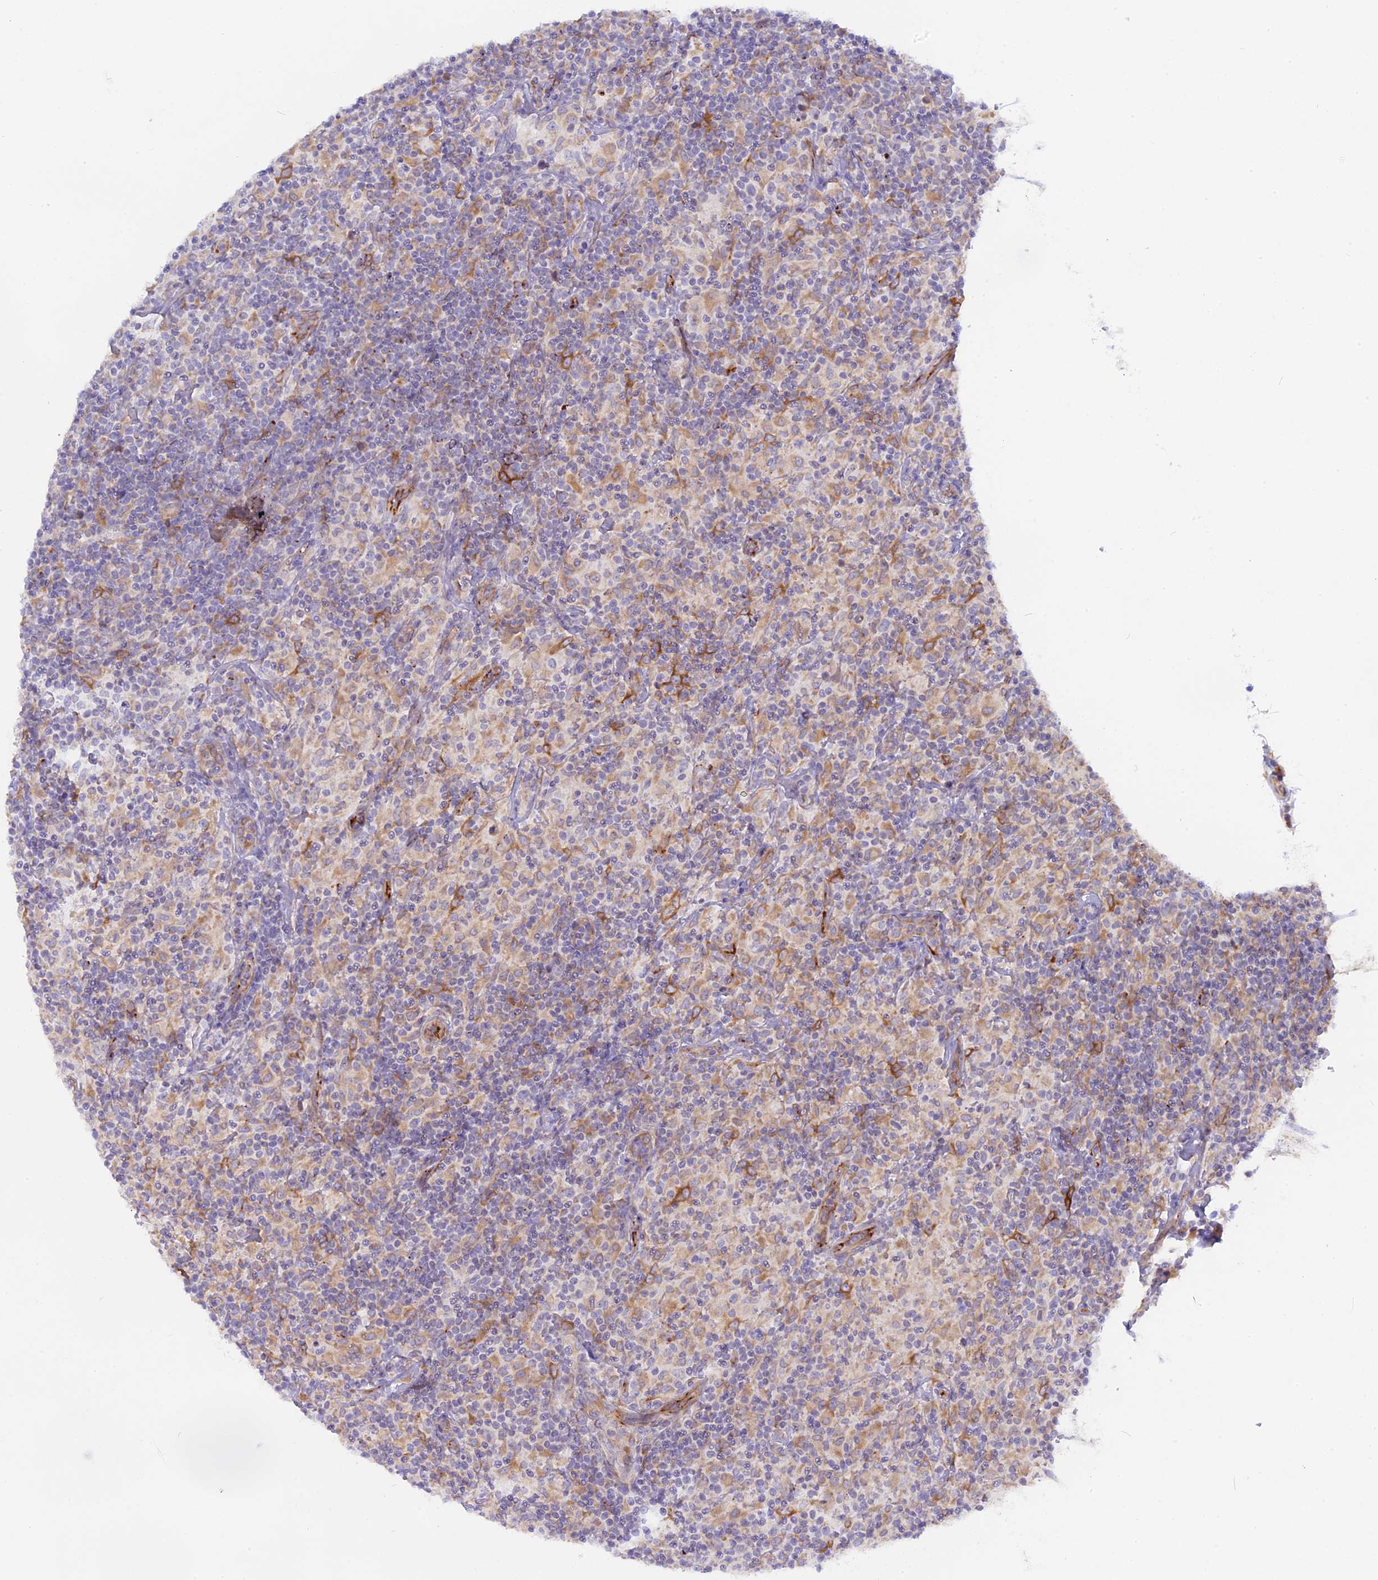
{"staining": {"intensity": "weak", "quantity": "<25%", "location": "cytoplasmic/membranous"}, "tissue": "lymphoma", "cell_type": "Tumor cells", "image_type": "cancer", "snomed": [{"axis": "morphology", "description": "Hodgkin's disease, NOS"}, {"axis": "topography", "description": "Lymph node"}], "caption": "Immunohistochemistry of human lymphoma reveals no positivity in tumor cells.", "gene": "TLCD1", "patient": {"sex": "male", "age": 70}}